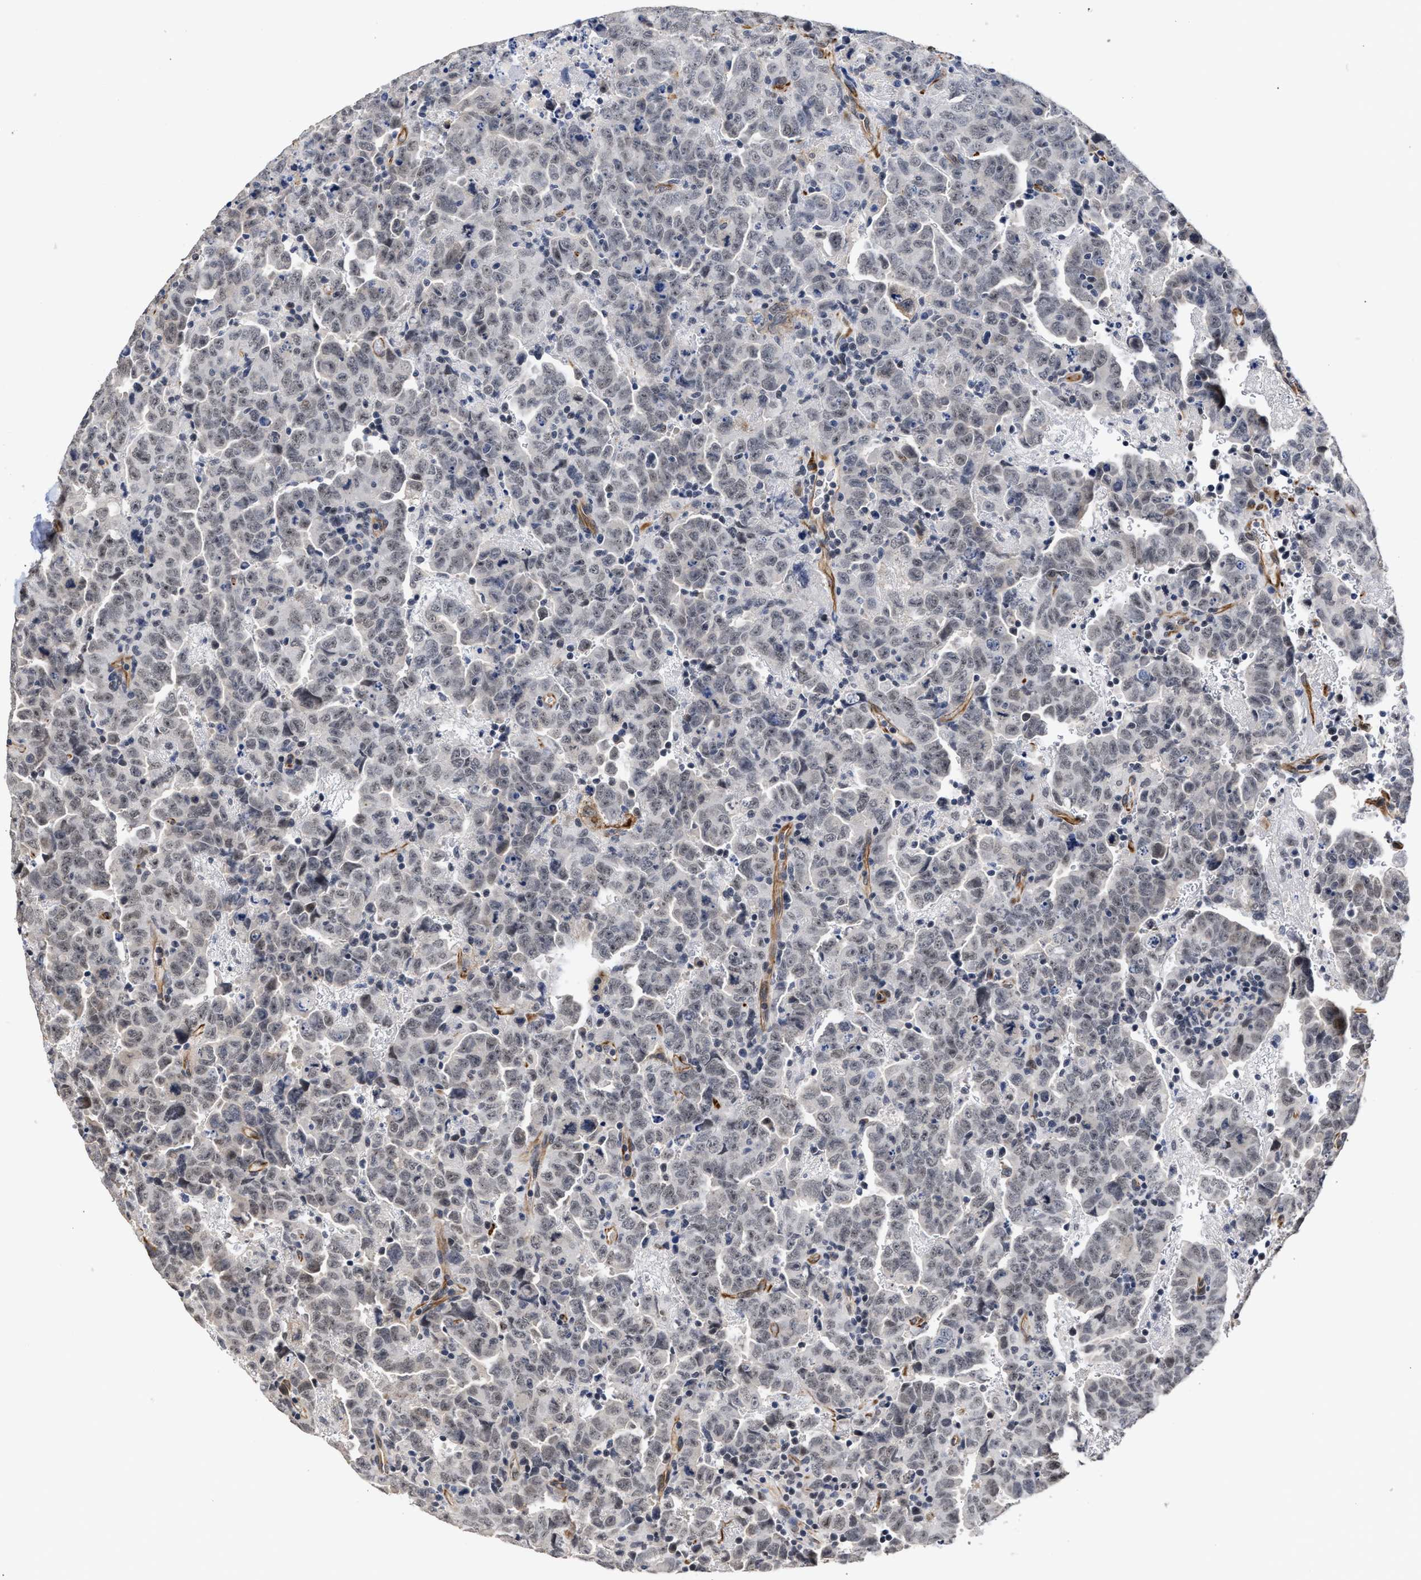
{"staining": {"intensity": "weak", "quantity": "25%-75%", "location": "nuclear"}, "tissue": "testis cancer", "cell_type": "Tumor cells", "image_type": "cancer", "snomed": [{"axis": "morphology", "description": "Carcinoma, Embryonal, NOS"}, {"axis": "topography", "description": "Testis"}], "caption": "Protein analysis of testis embryonal carcinoma tissue shows weak nuclear expression in approximately 25%-75% of tumor cells.", "gene": "AHNAK2", "patient": {"sex": "male", "age": 28}}